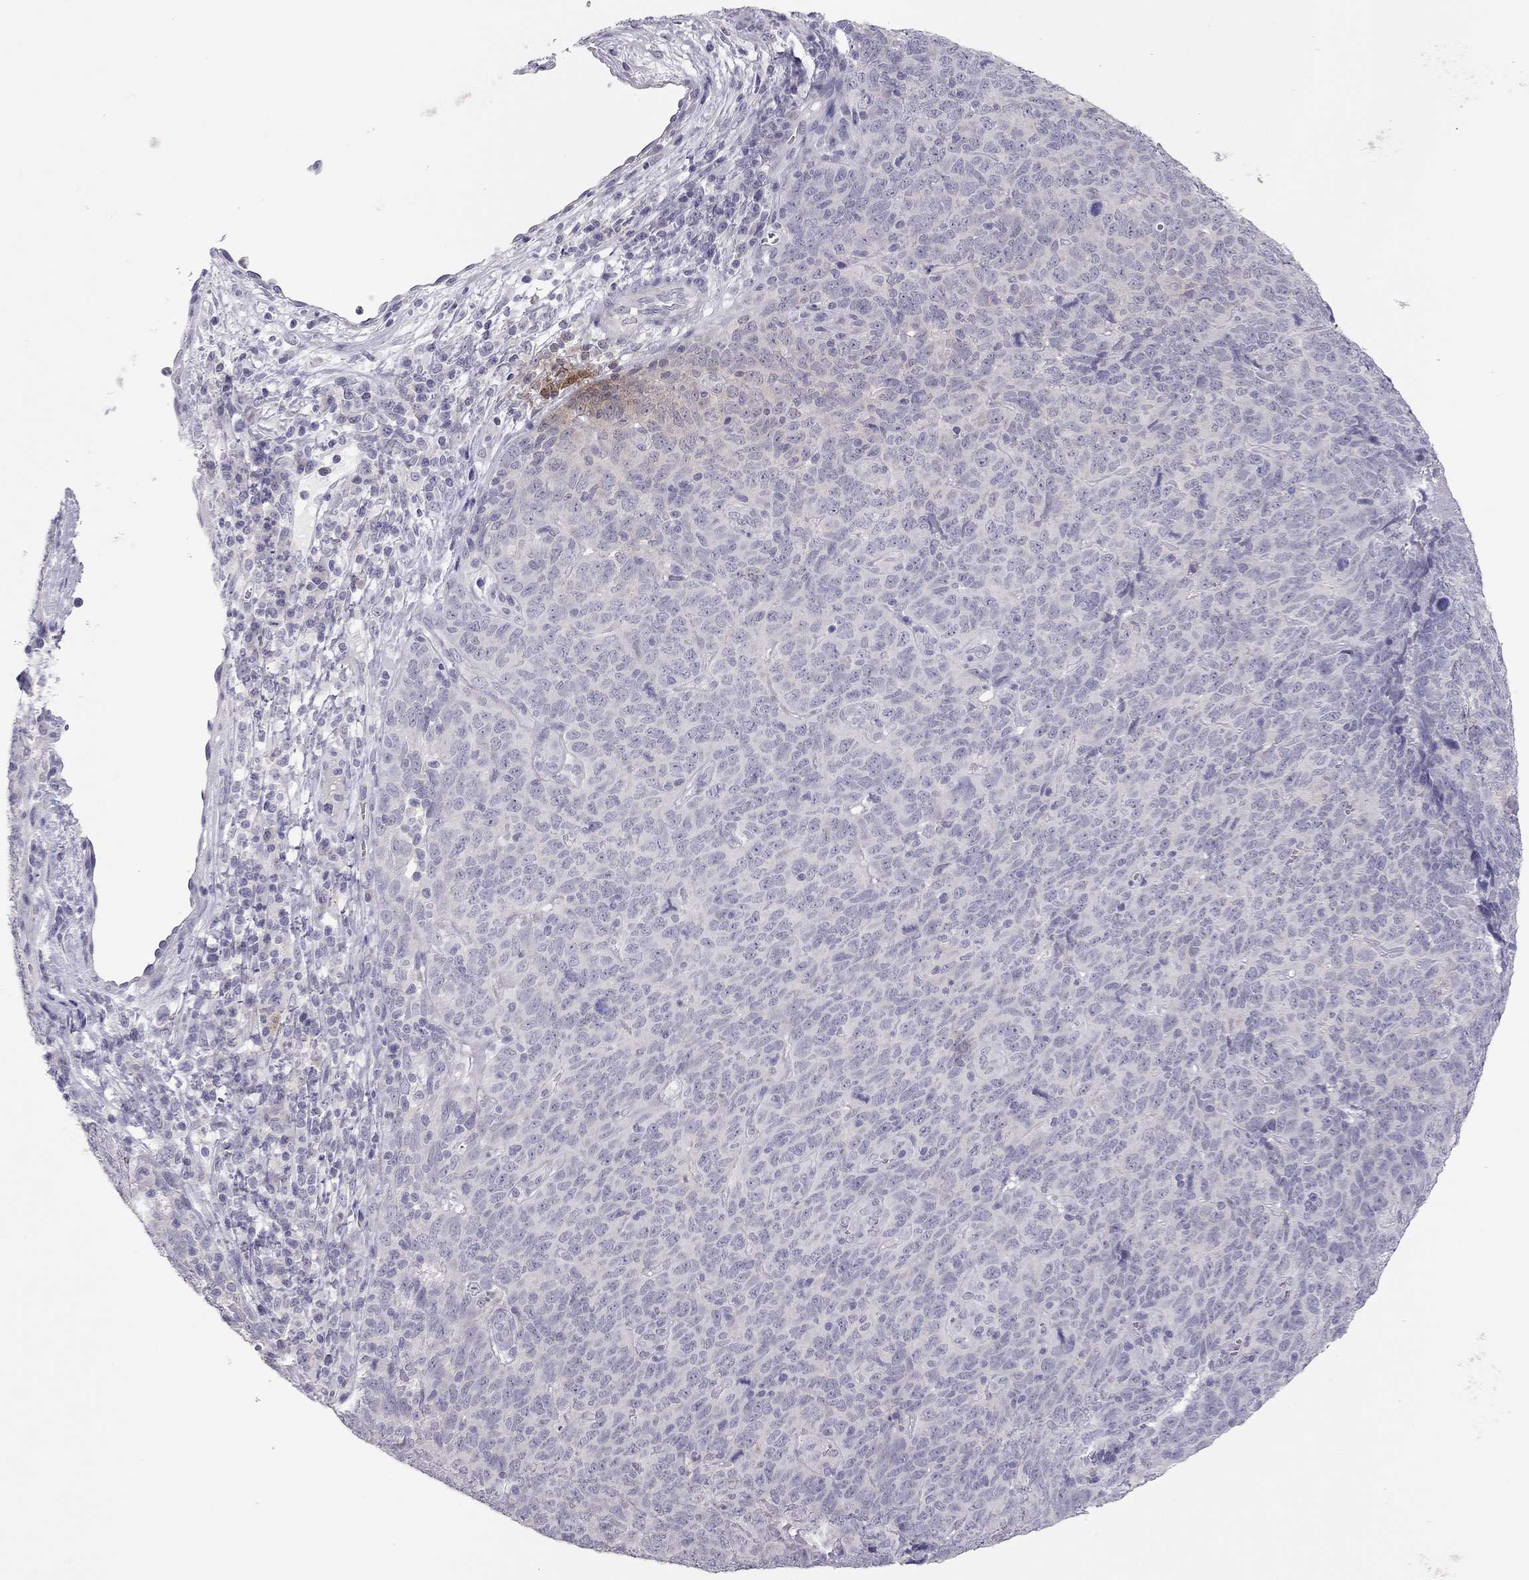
{"staining": {"intensity": "negative", "quantity": "none", "location": "none"}, "tissue": "skin cancer", "cell_type": "Tumor cells", "image_type": "cancer", "snomed": [{"axis": "morphology", "description": "Squamous cell carcinoma, NOS"}, {"axis": "topography", "description": "Skin"}, {"axis": "topography", "description": "Anal"}], "caption": "Skin squamous cell carcinoma was stained to show a protein in brown. There is no significant staining in tumor cells.", "gene": "ADORA2A", "patient": {"sex": "female", "age": 51}}